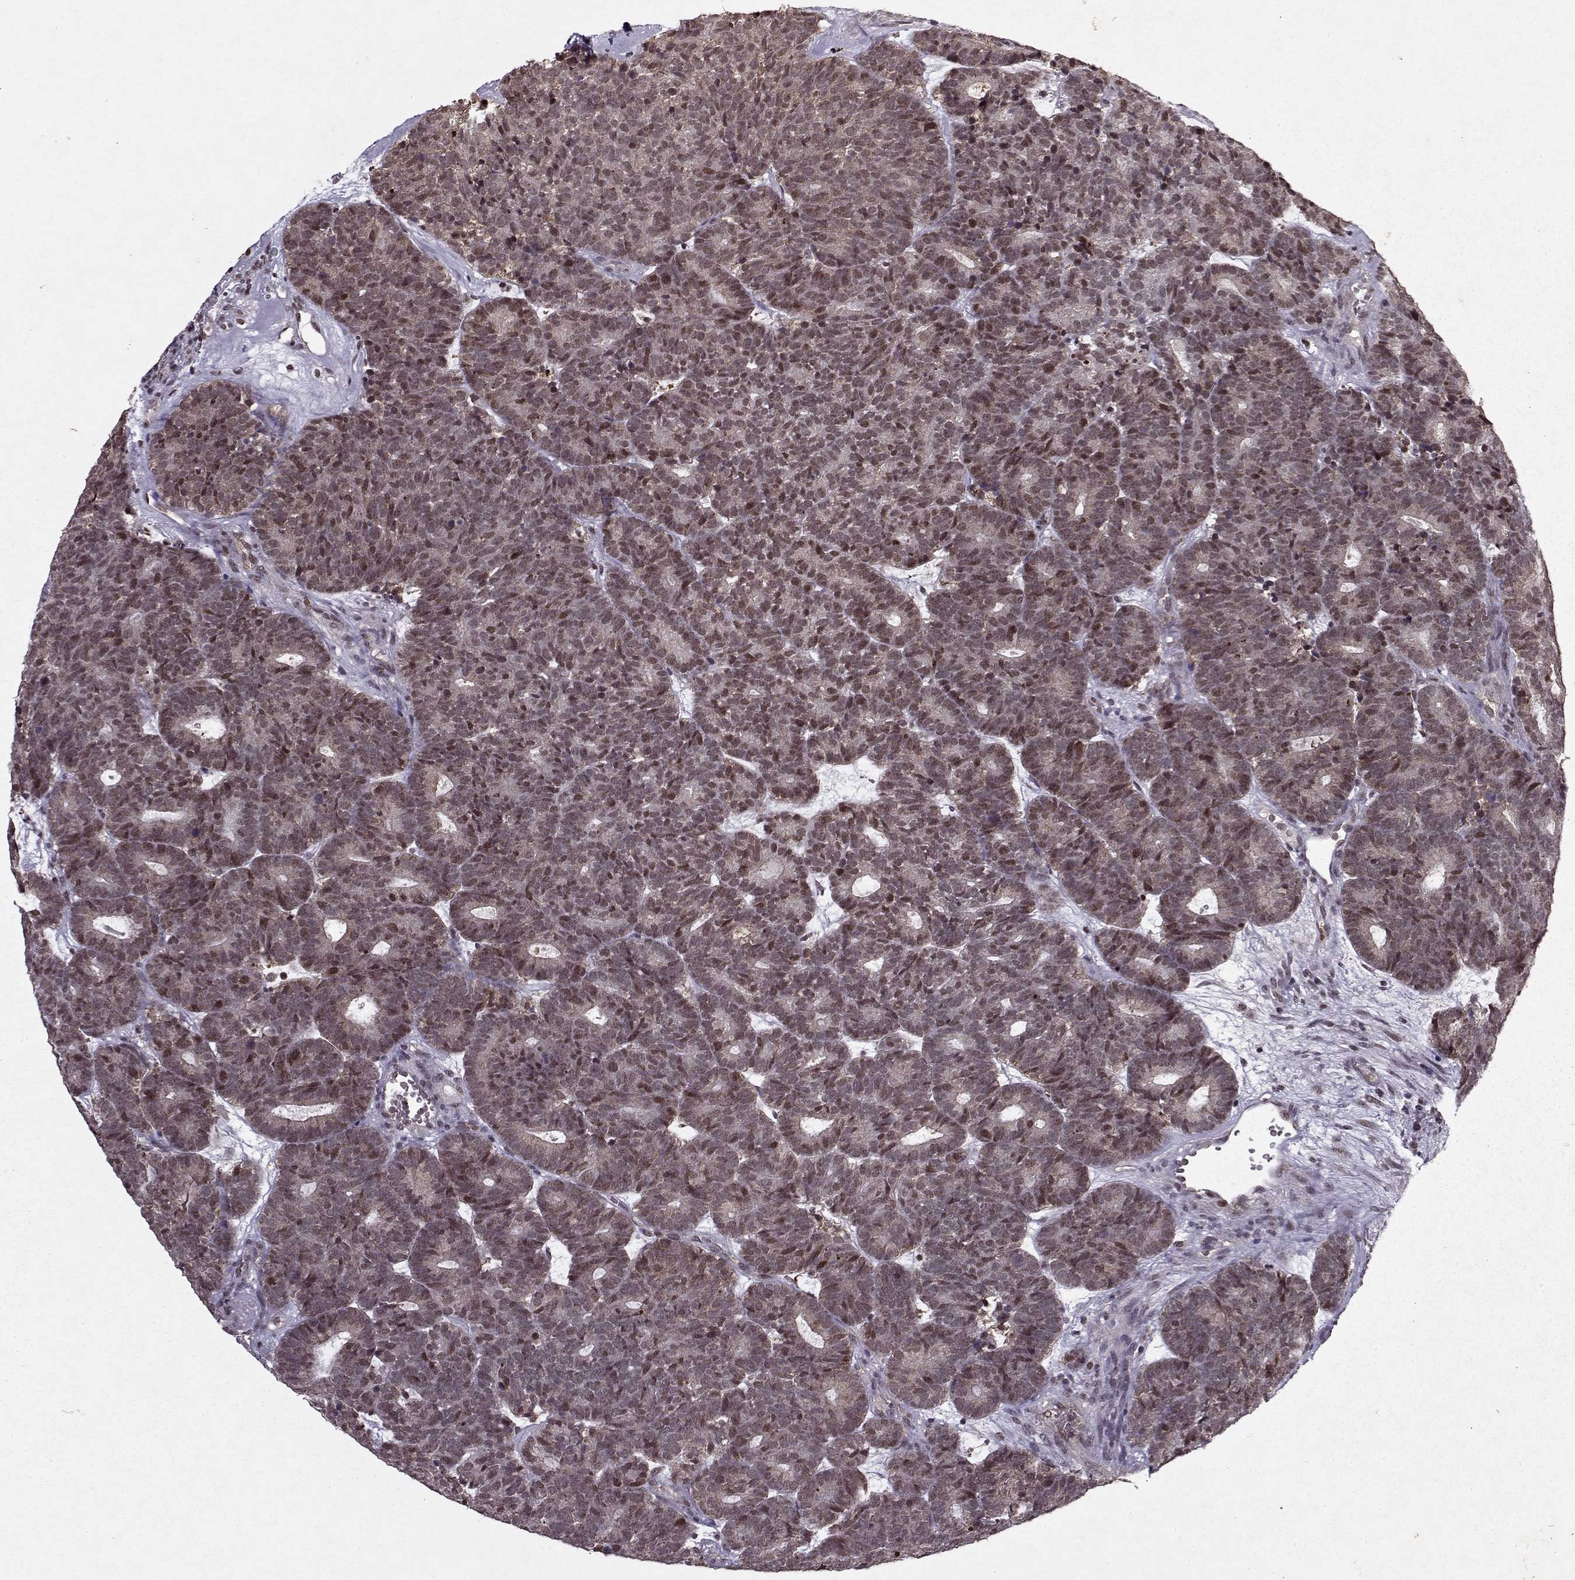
{"staining": {"intensity": "weak", "quantity": "25%-75%", "location": "nuclear"}, "tissue": "head and neck cancer", "cell_type": "Tumor cells", "image_type": "cancer", "snomed": [{"axis": "morphology", "description": "Adenocarcinoma, NOS"}, {"axis": "topography", "description": "Head-Neck"}], "caption": "The photomicrograph displays immunohistochemical staining of head and neck cancer (adenocarcinoma). There is weak nuclear staining is appreciated in about 25%-75% of tumor cells. The staining was performed using DAB, with brown indicating positive protein expression. Nuclei are stained blue with hematoxylin.", "gene": "PSMA7", "patient": {"sex": "female", "age": 81}}